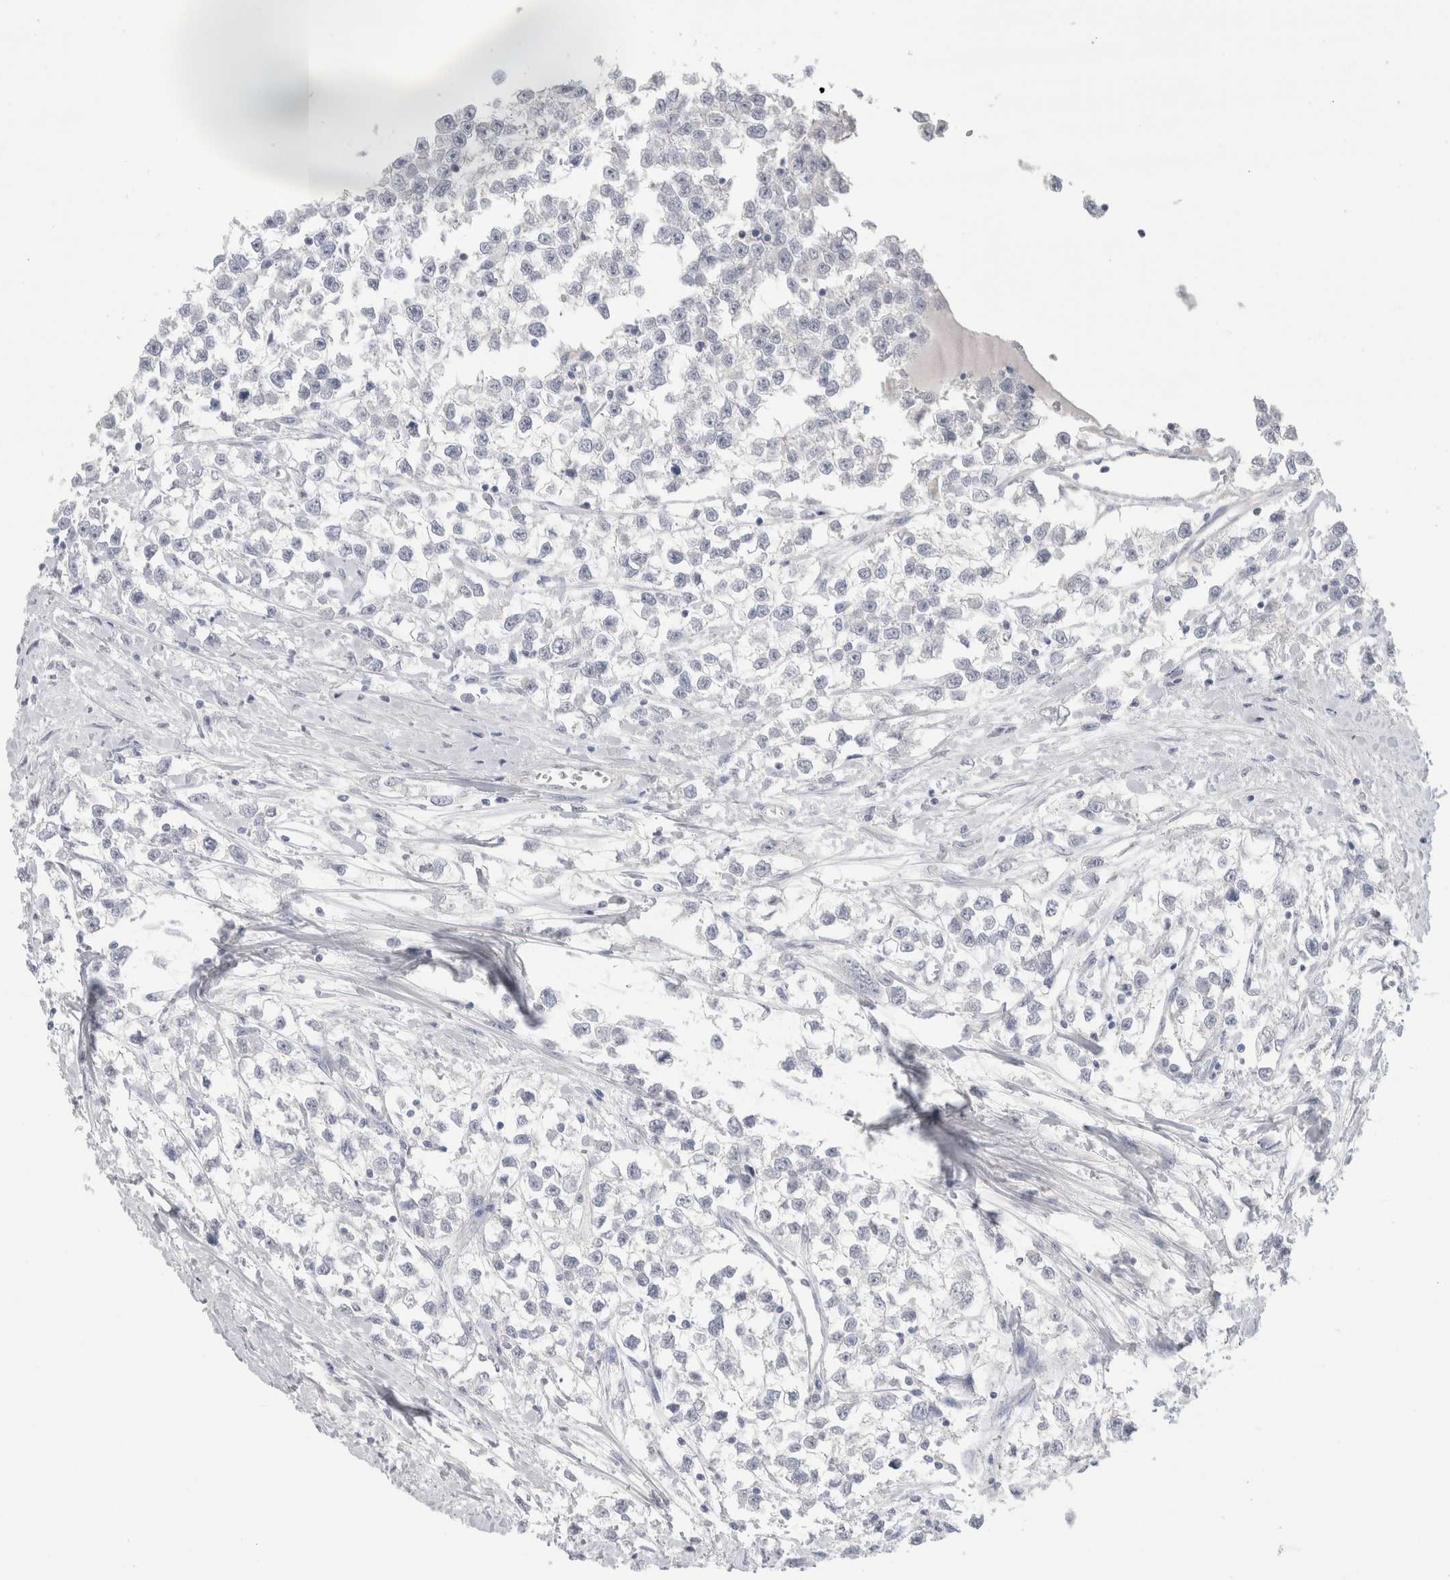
{"staining": {"intensity": "negative", "quantity": "none", "location": "none"}, "tissue": "testis cancer", "cell_type": "Tumor cells", "image_type": "cancer", "snomed": [{"axis": "morphology", "description": "Seminoma, NOS"}, {"axis": "morphology", "description": "Carcinoma, Embryonal, NOS"}, {"axis": "topography", "description": "Testis"}], "caption": "Tumor cells are negative for protein expression in human embryonal carcinoma (testis). (DAB (3,3'-diaminobenzidine) immunohistochemistry (IHC) visualized using brightfield microscopy, high magnification).", "gene": "SLC6A1", "patient": {"sex": "male", "age": 51}}